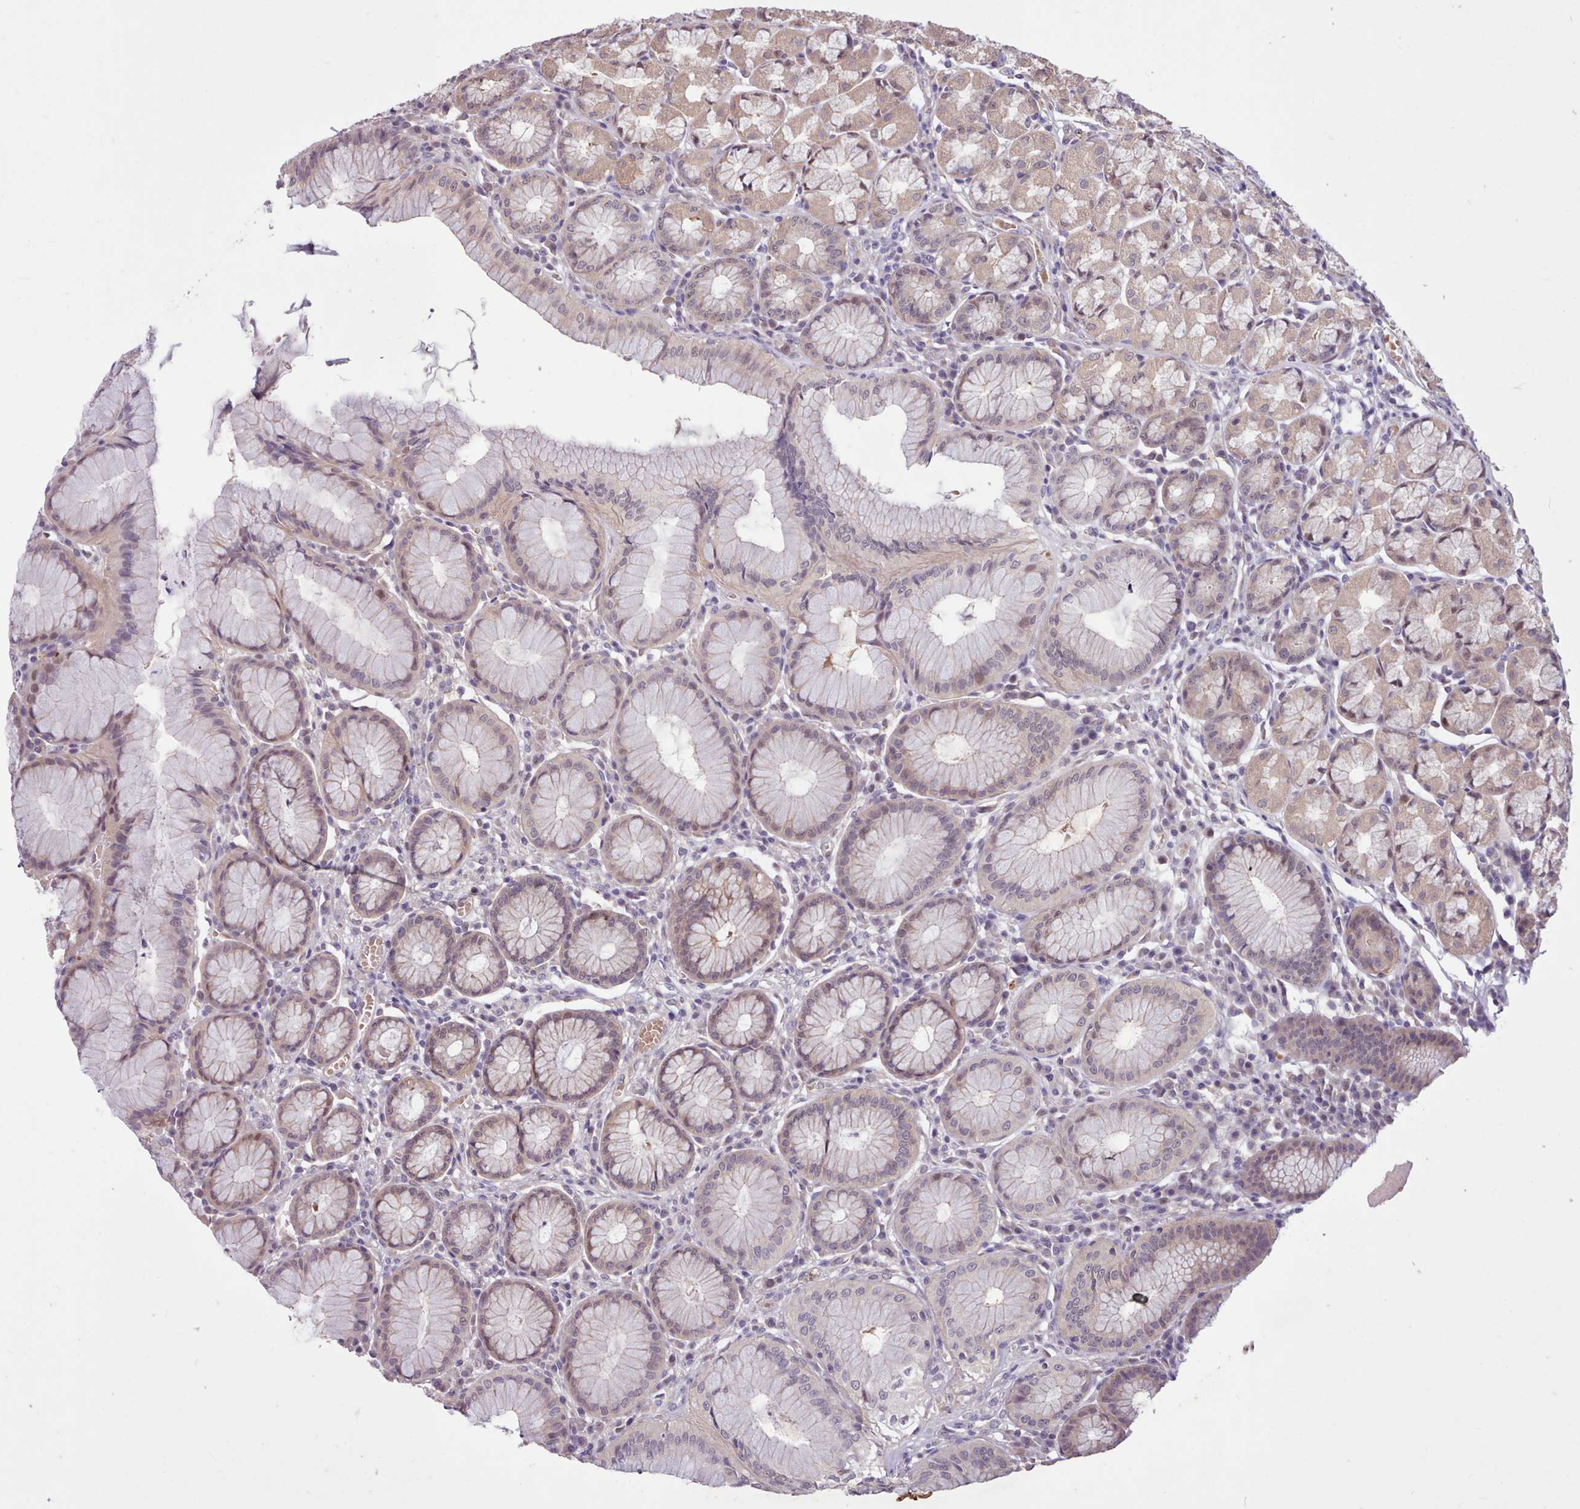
{"staining": {"intensity": "weak", "quantity": ">75%", "location": "cytoplasmic/membranous,nuclear"}, "tissue": "stomach", "cell_type": "Glandular cells", "image_type": "normal", "snomed": [{"axis": "morphology", "description": "Normal tissue, NOS"}, {"axis": "topography", "description": "Stomach"}], "caption": "IHC histopathology image of benign stomach stained for a protein (brown), which exhibits low levels of weak cytoplasmic/membranous,nuclear positivity in about >75% of glandular cells.", "gene": "ZNF607", "patient": {"sex": "male", "age": 55}}